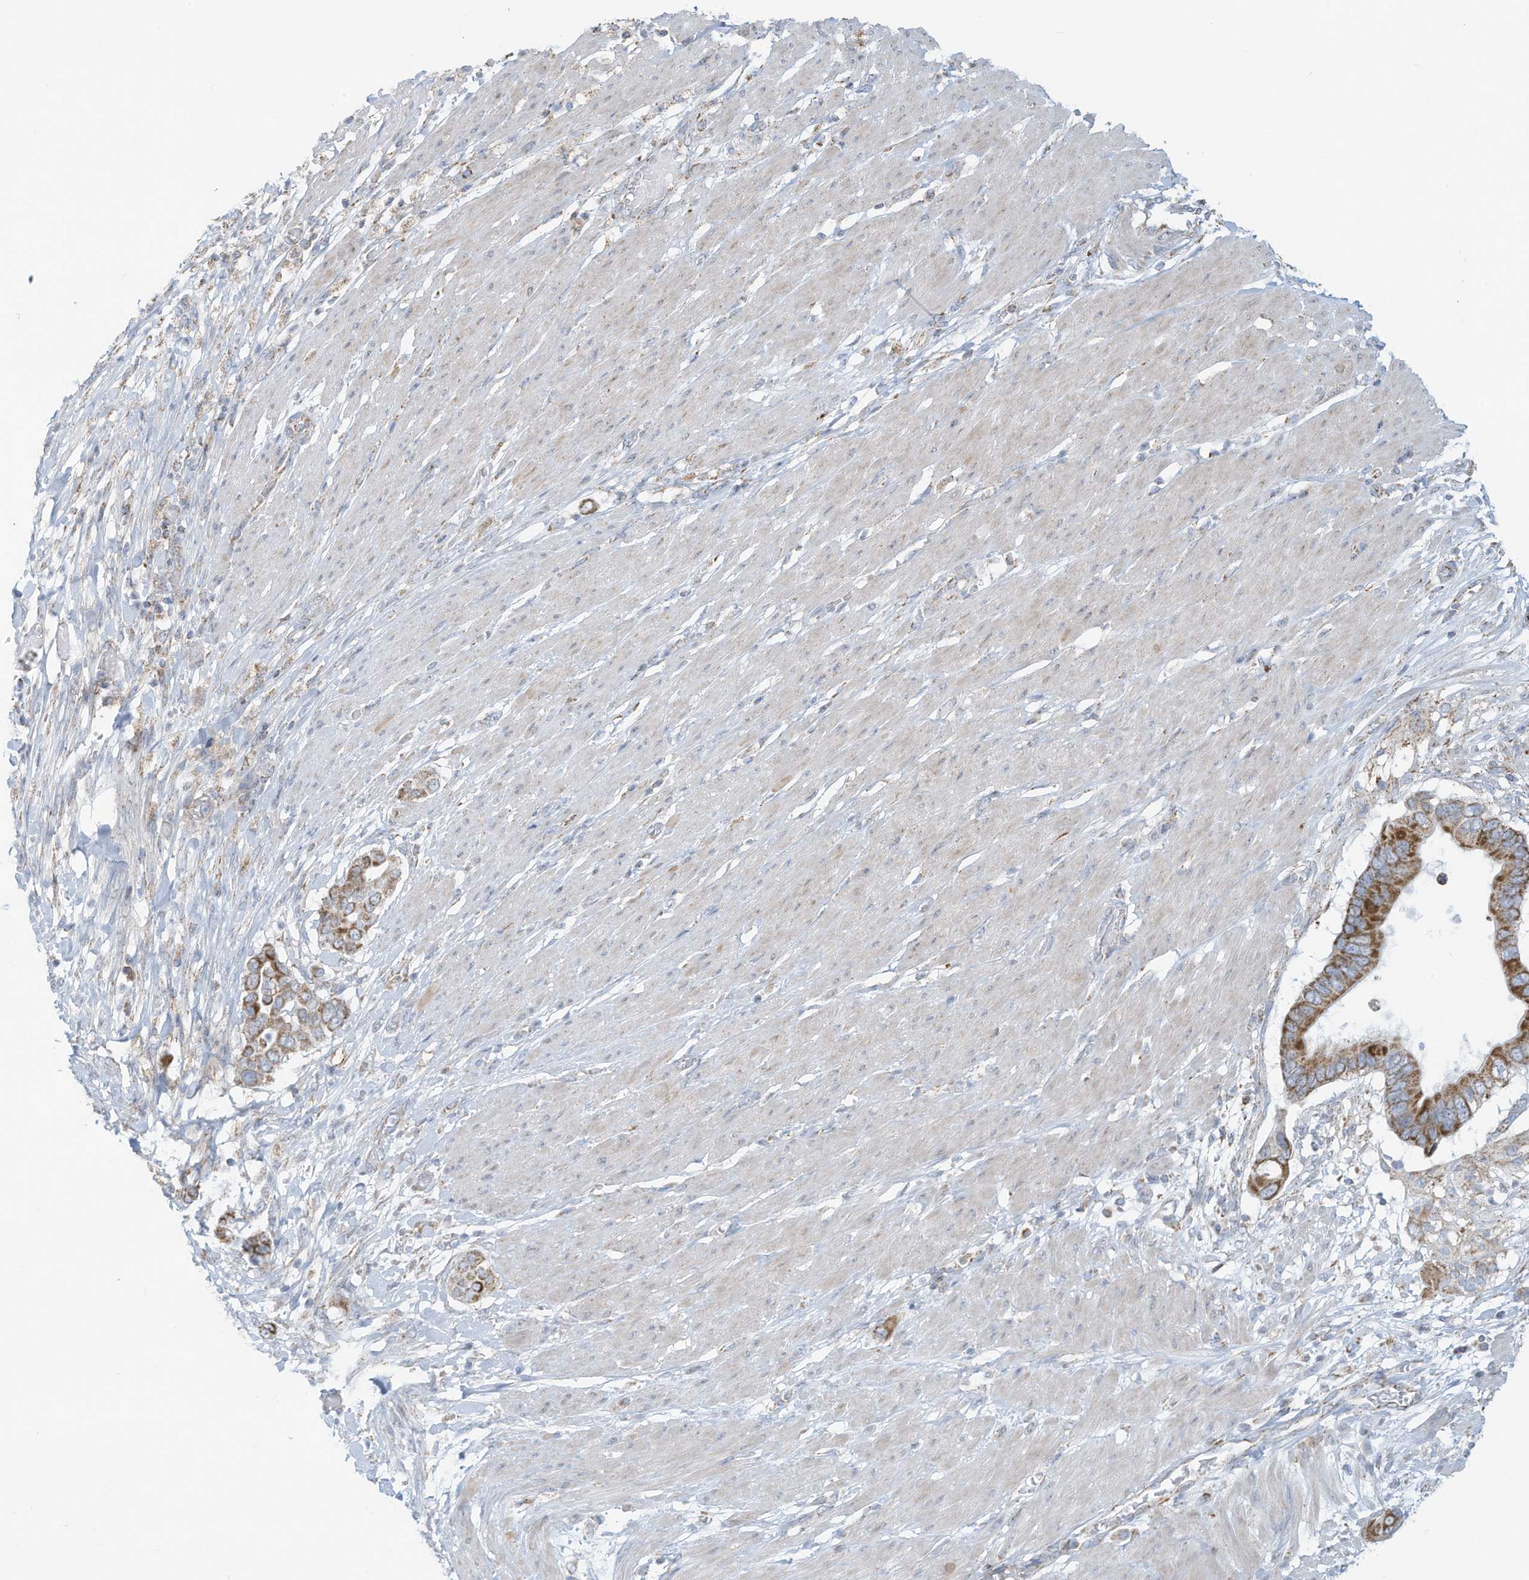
{"staining": {"intensity": "strong", "quantity": ">75%", "location": "cytoplasmic/membranous"}, "tissue": "pancreatic cancer", "cell_type": "Tumor cells", "image_type": "cancer", "snomed": [{"axis": "morphology", "description": "Adenocarcinoma, NOS"}, {"axis": "topography", "description": "Pancreas"}], "caption": "Adenocarcinoma (pancreatic) was stained to show a protein in brown. There is high levels of strong cytoplasmic/membranous expression in approximately >75% of tumor cells.", "gene": "NLN", "patient": {"sex": "male", "age": 68}}